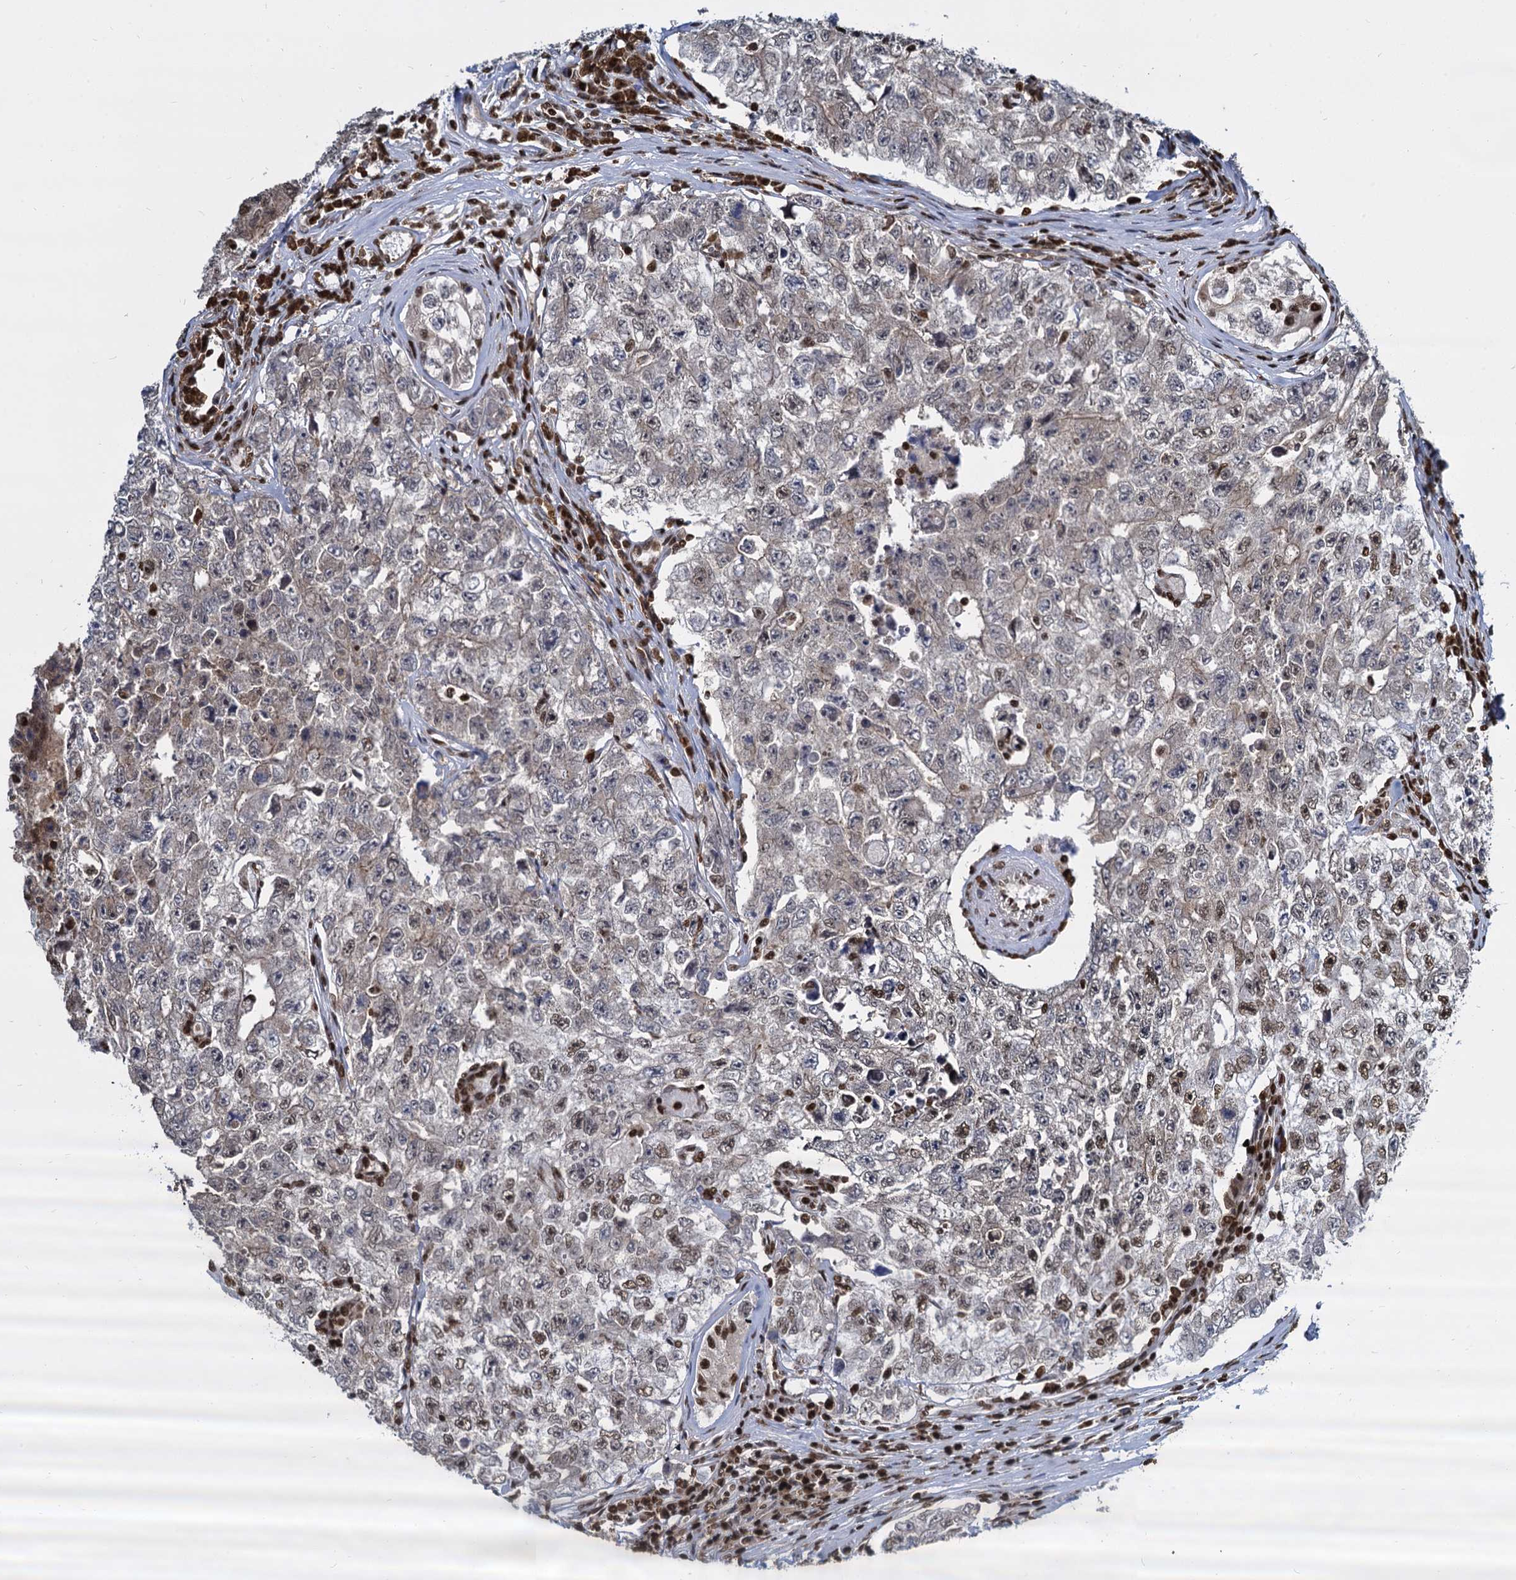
{"staining": {"intensity": "weak", "quantity": "25%-75%", "location": "nuclear"}, "tissue": "testis cancer", "cell_type": "Tumor cells", "image_type": "cancer", "snomed": [{"axis": "morphology", "description": "Carcinoma, Embryonal, NOS"}, {"axis": "topography", "description": "Testis"}], "caption": "Testis embryonal carcinoma tissue displays weak nuclear expression in about 25%-75% of tumor cells The protein is shown in brown color, while the nuclei are stained blue.", "gene": "DCPS", "patient": {"sex": "male", "age": 17}}